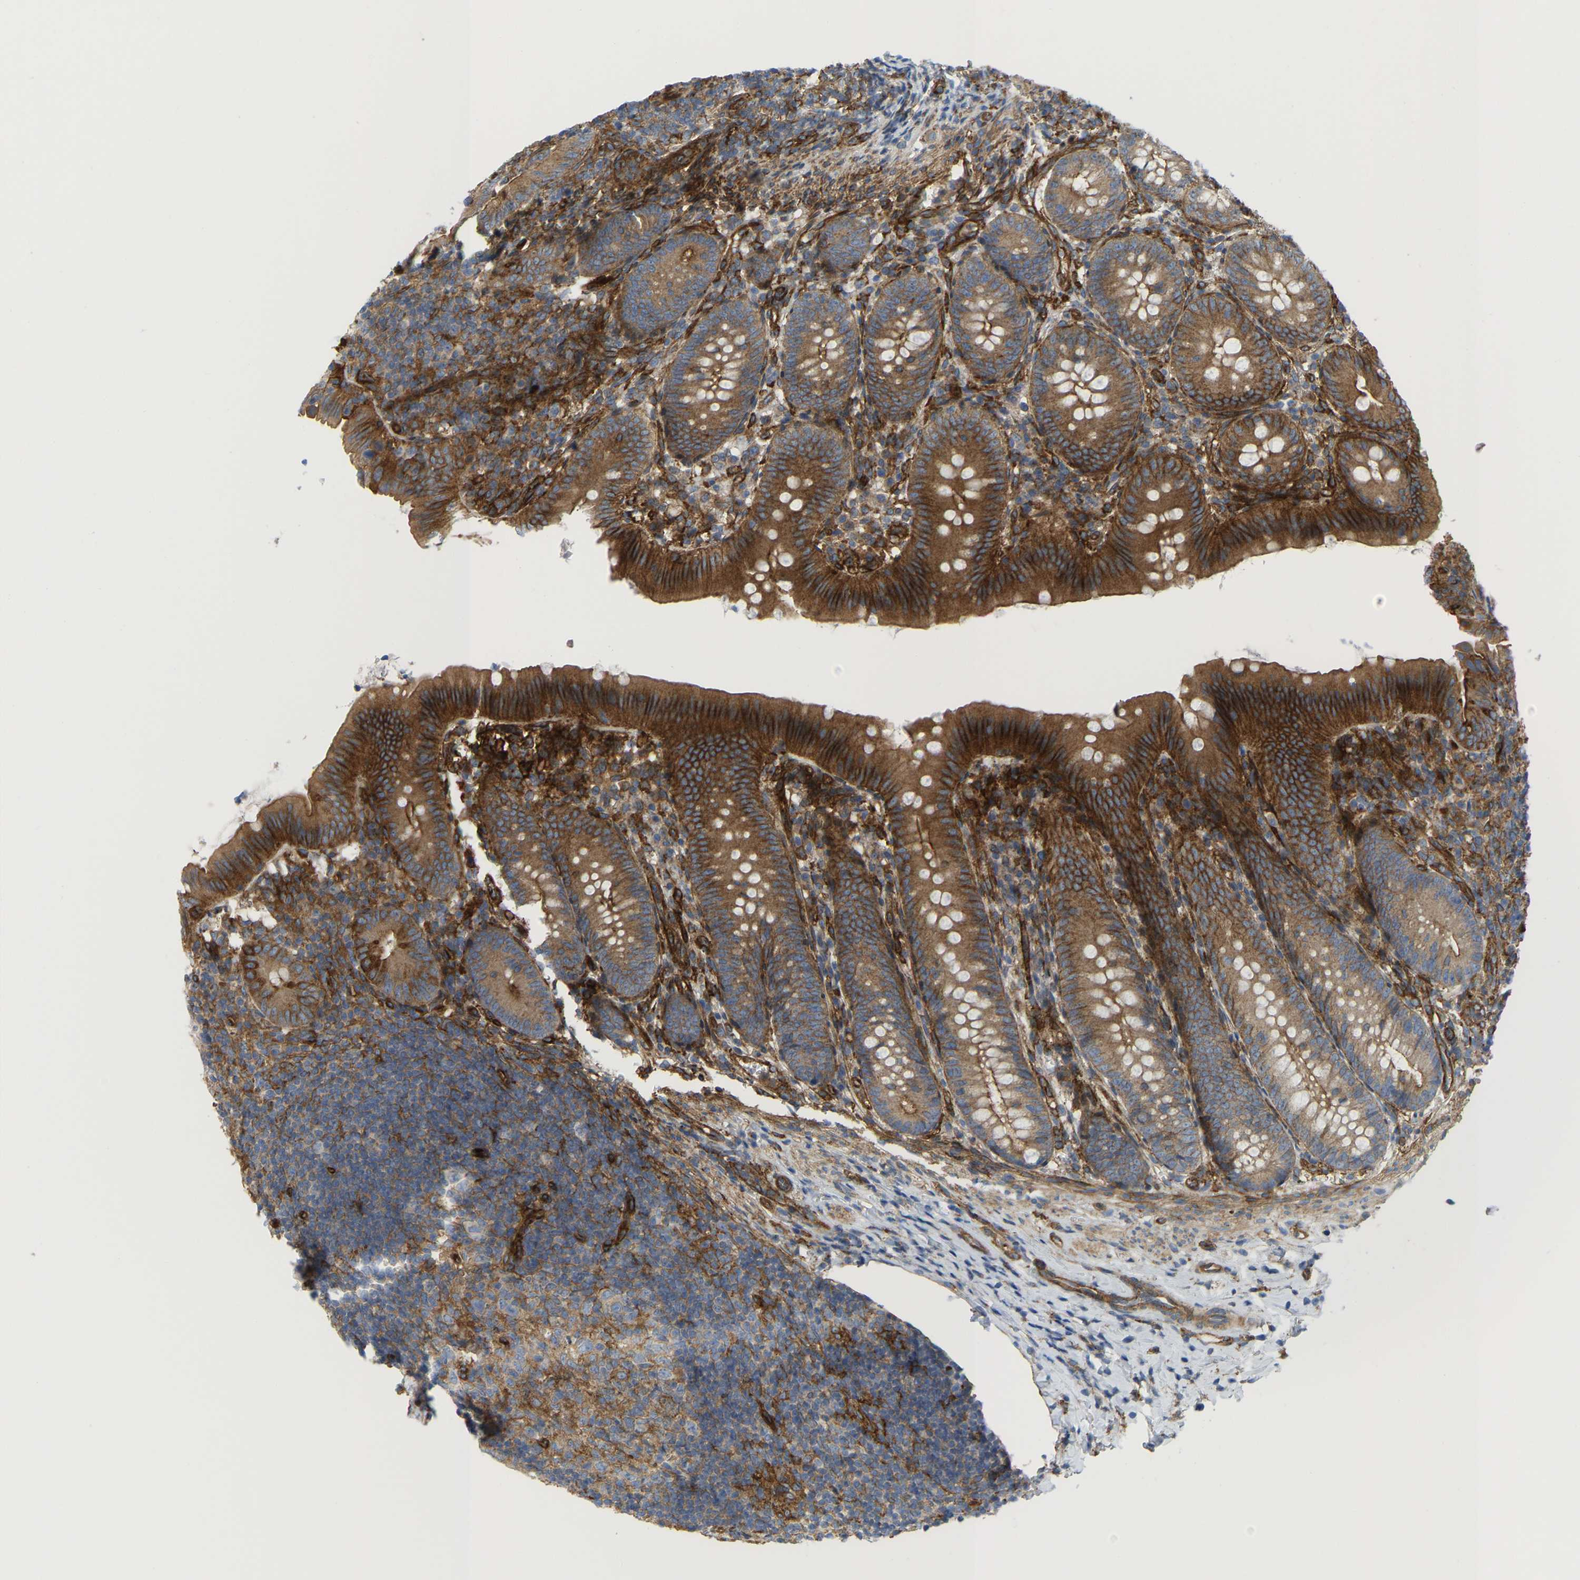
{"staining": {"intensity": "strong", "quantity": "25%-75%", "location": "cytoplasmic/membranous"}, "tissue": "appendix", "cell_type": "Glandular cells", "image_type": "normal", "snomed": [{"axis": "morphology", "description": "Normal tissue, NOS"}, {"axis": "topography", "description": "Appendix"}], "caption": "Immunohistochemical staining of benign human appendix shows 25%-75% levels of strong cytoplasmic/membranous protein expression in about 25%-75% of glandular cells.", "gene": "PICALM", "patient": {"sex": "male", "age": 1}}